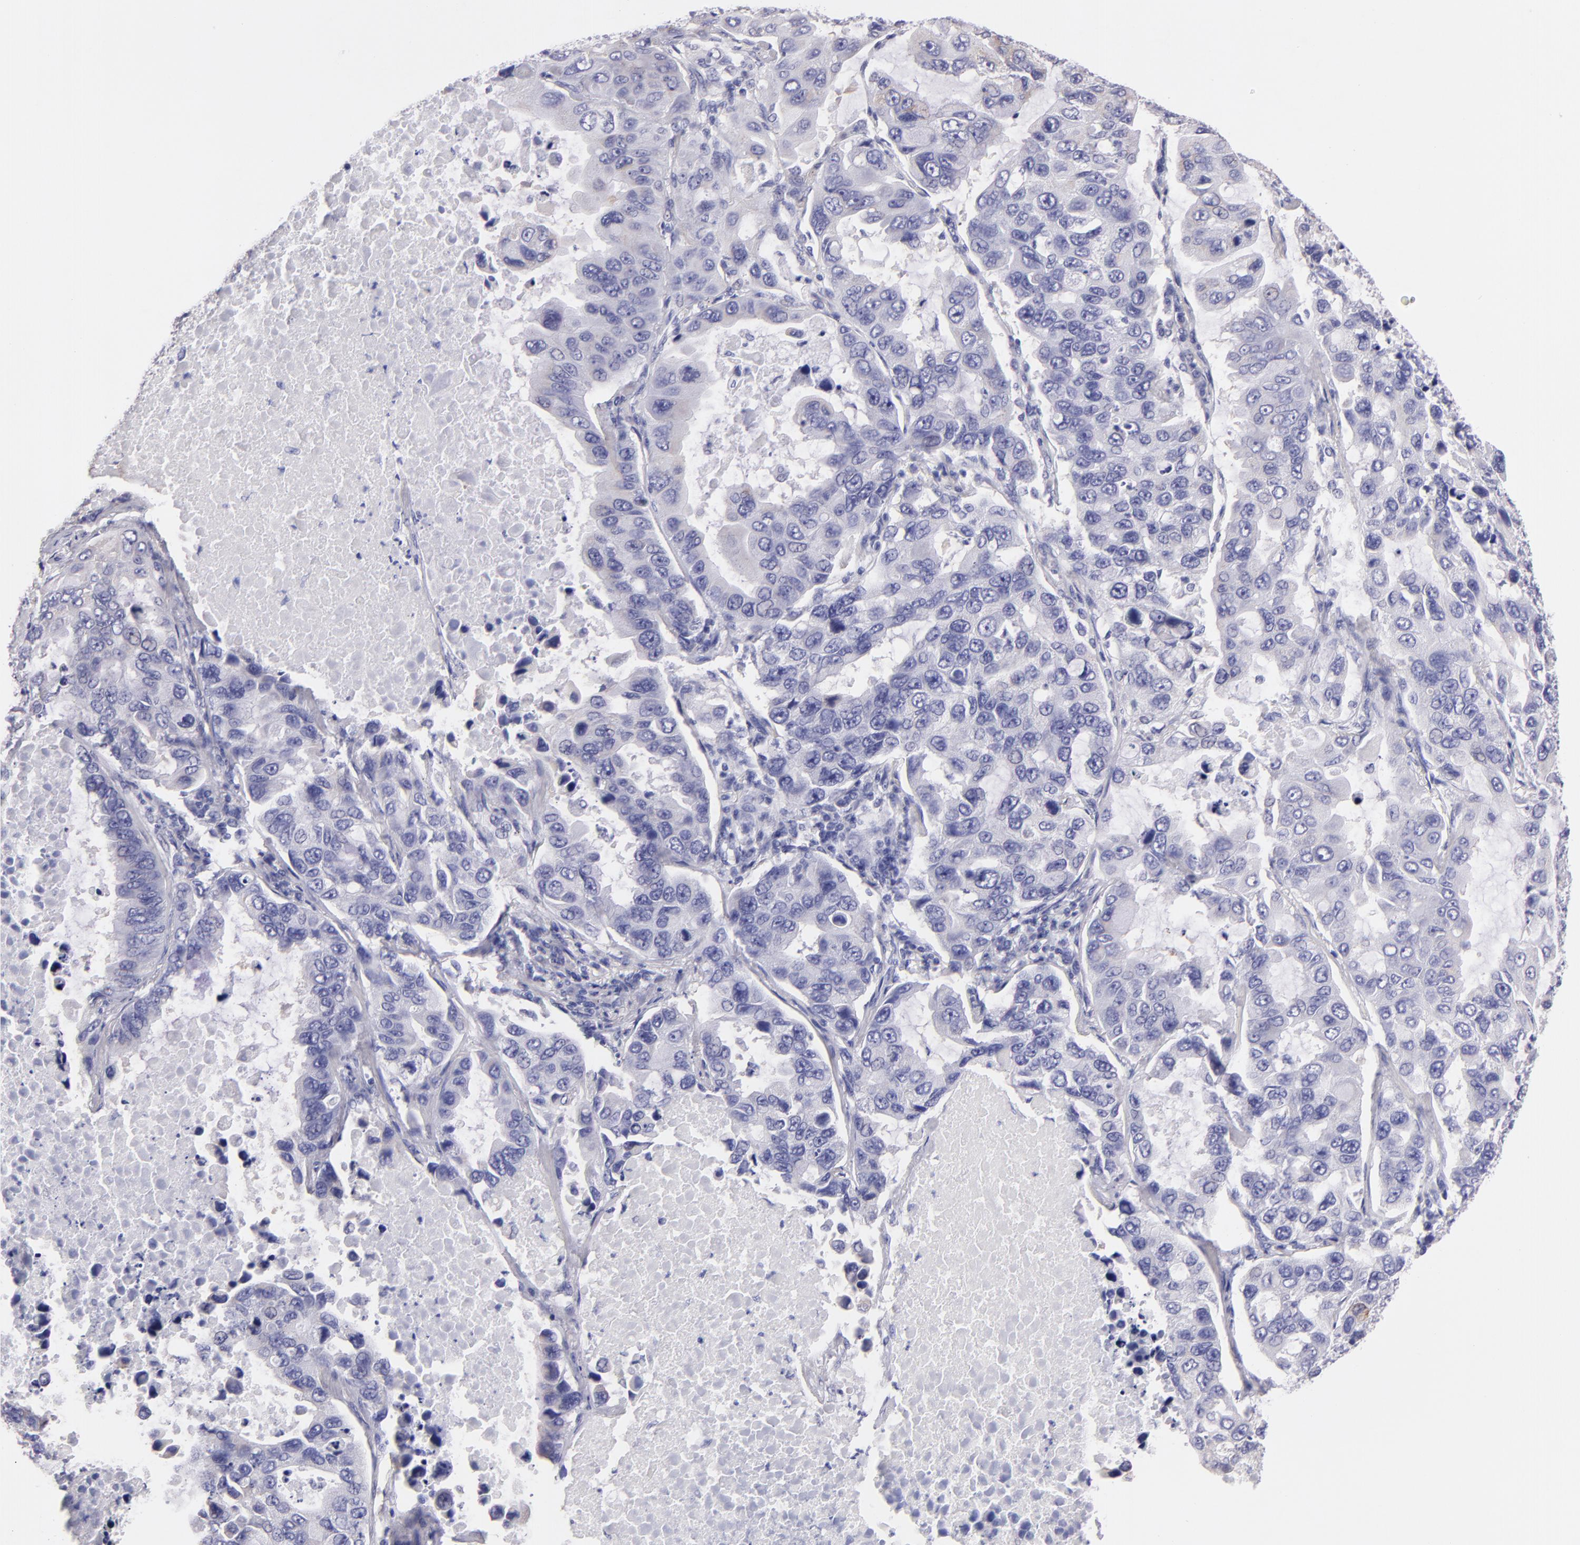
{"staining": {"intensity": "negative", "quantity": "none", "location": "none"}, "tissue": "lung cancer", "cell_type": "Tumor cells", "image_type": "cancer", "snomed": [{"axis": "morphology", "description": "Adenocarcinoma, NOS"}, {"axis": "topography", "description": "Lung"}], "caption": "This is an immunohistochemistry (IHC) micrograph of lung cancer (adenocarcinoma). There is no staining in tumor cells.", "gene": "MUC5AC", "patient": {"sex": "male", "age": 64}}